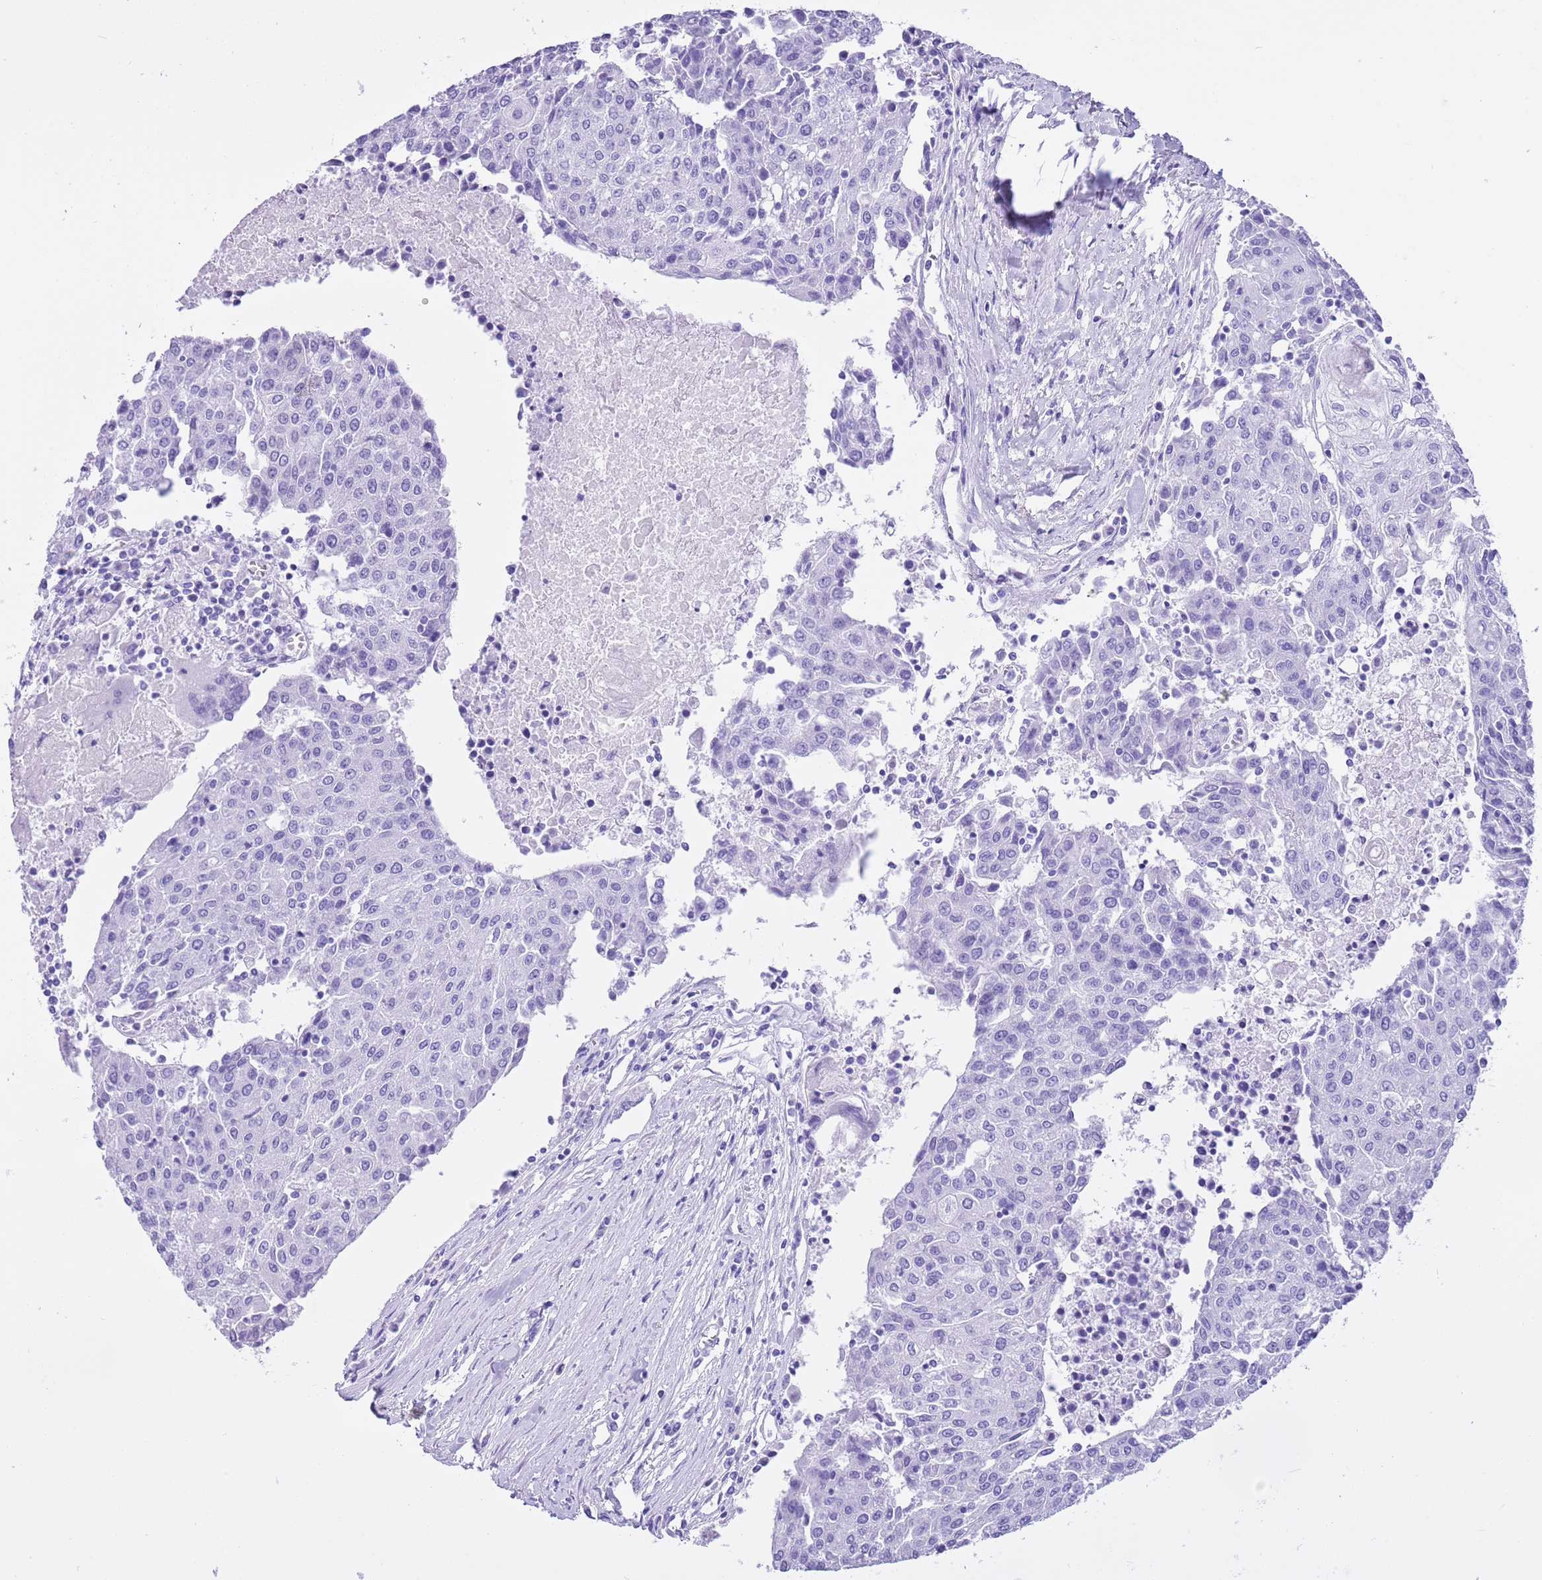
{"staining": {"intensity": "negative", "quantity": "none", "location": "none"}, "tissue": "urothelial cancer", "cell_type": "Tumor cells", "image_type": "cancer", "snomed": [{"axis": "morphology", "description": "Urothelial carcinoma, High grade"}, {"axis": "topography", "description": "Urinary bladder"}], "caption": "An image of urothelial cancer stained for a protein reveals no brown staining in tumor cells. The staining was performed using DAB to visualize the protein expression in brown, while the nuclei were stained in blue with hematoxylin (Magnification: 20x).", "gene": "TMEM185B", "patient": {"sex": "female", "age": 85}}